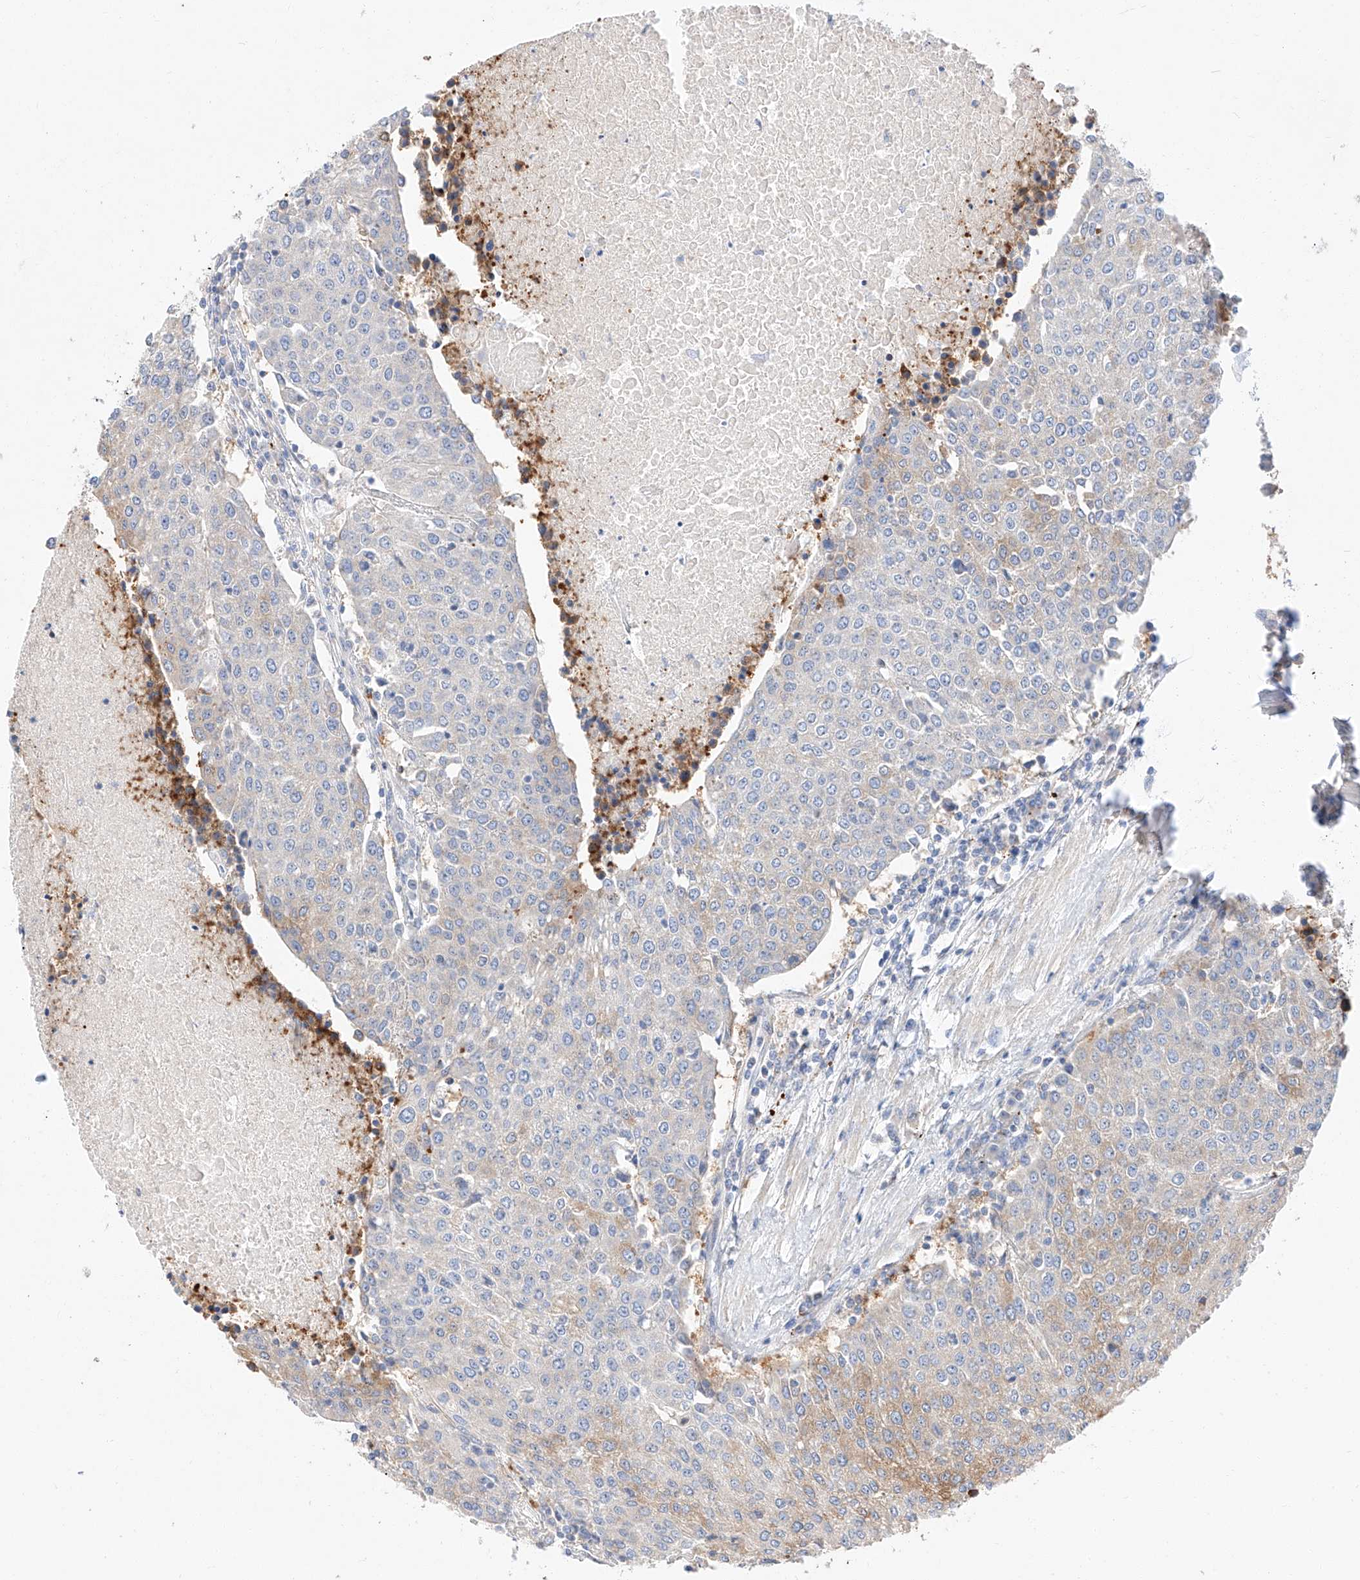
{"staining": {"intensity": "weak", "quantity": "25%-75%", "location": "cytoplasmic/membranous"}, "tissue": "urothelial cancer", "cell_type": "Tumor cells", "image_type": "cancer", "snomed": [{"axis": "morphology", "description": "Urothelial carcinoma, High grade"}, {"axis": "topography", "description": "Urinary bladder"}], "caption": "Weak cytoplasmic/membranous expression is appreciated in approximately 25%-75% of tumor cells in urothelial cancer.", "gene": "GLMN", "patient": {"sex": "female", "age": 85}}